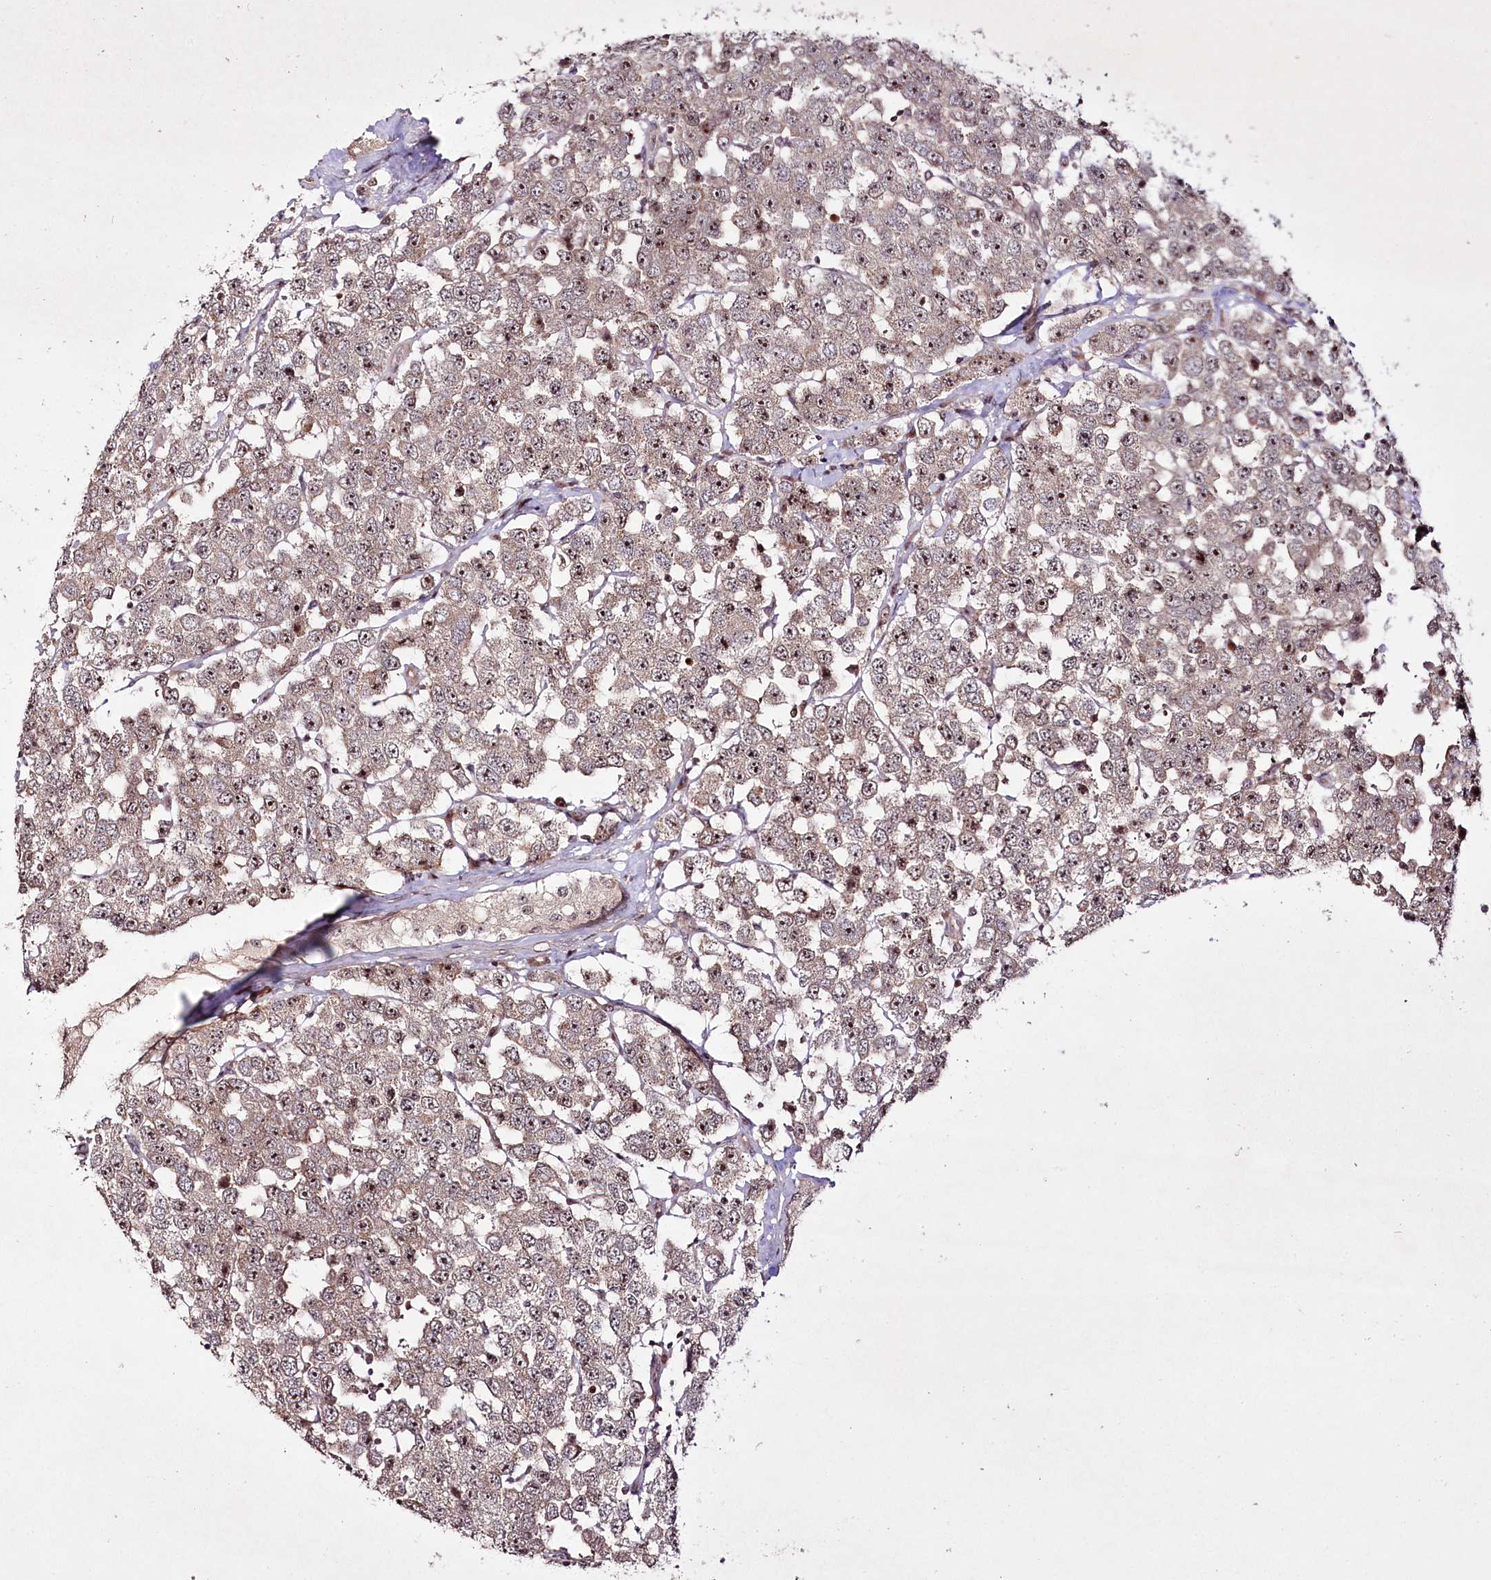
{"staining": {"intensity": "weak", "quantity": ">75%", "location": "nuclear"}, "tissue": "testis cancer", "cell_type": "Tumor cells", "image_type": "cancer", "snomed": [{"axis": "morphology", "description": "Seminoma, NOS"}, {"axis": "topography", "description": "Testis"}], "caption": "This histopathology image exhibits testis cancer stained with immunohistochemistry (IHC) to label a protein in brown. The nuclear of tumor cells show weak positivity for the protein. Nuclei are counter-stained blue.", "gene": "CCDC59", "patient": {"sex": "male", "age": 28}}